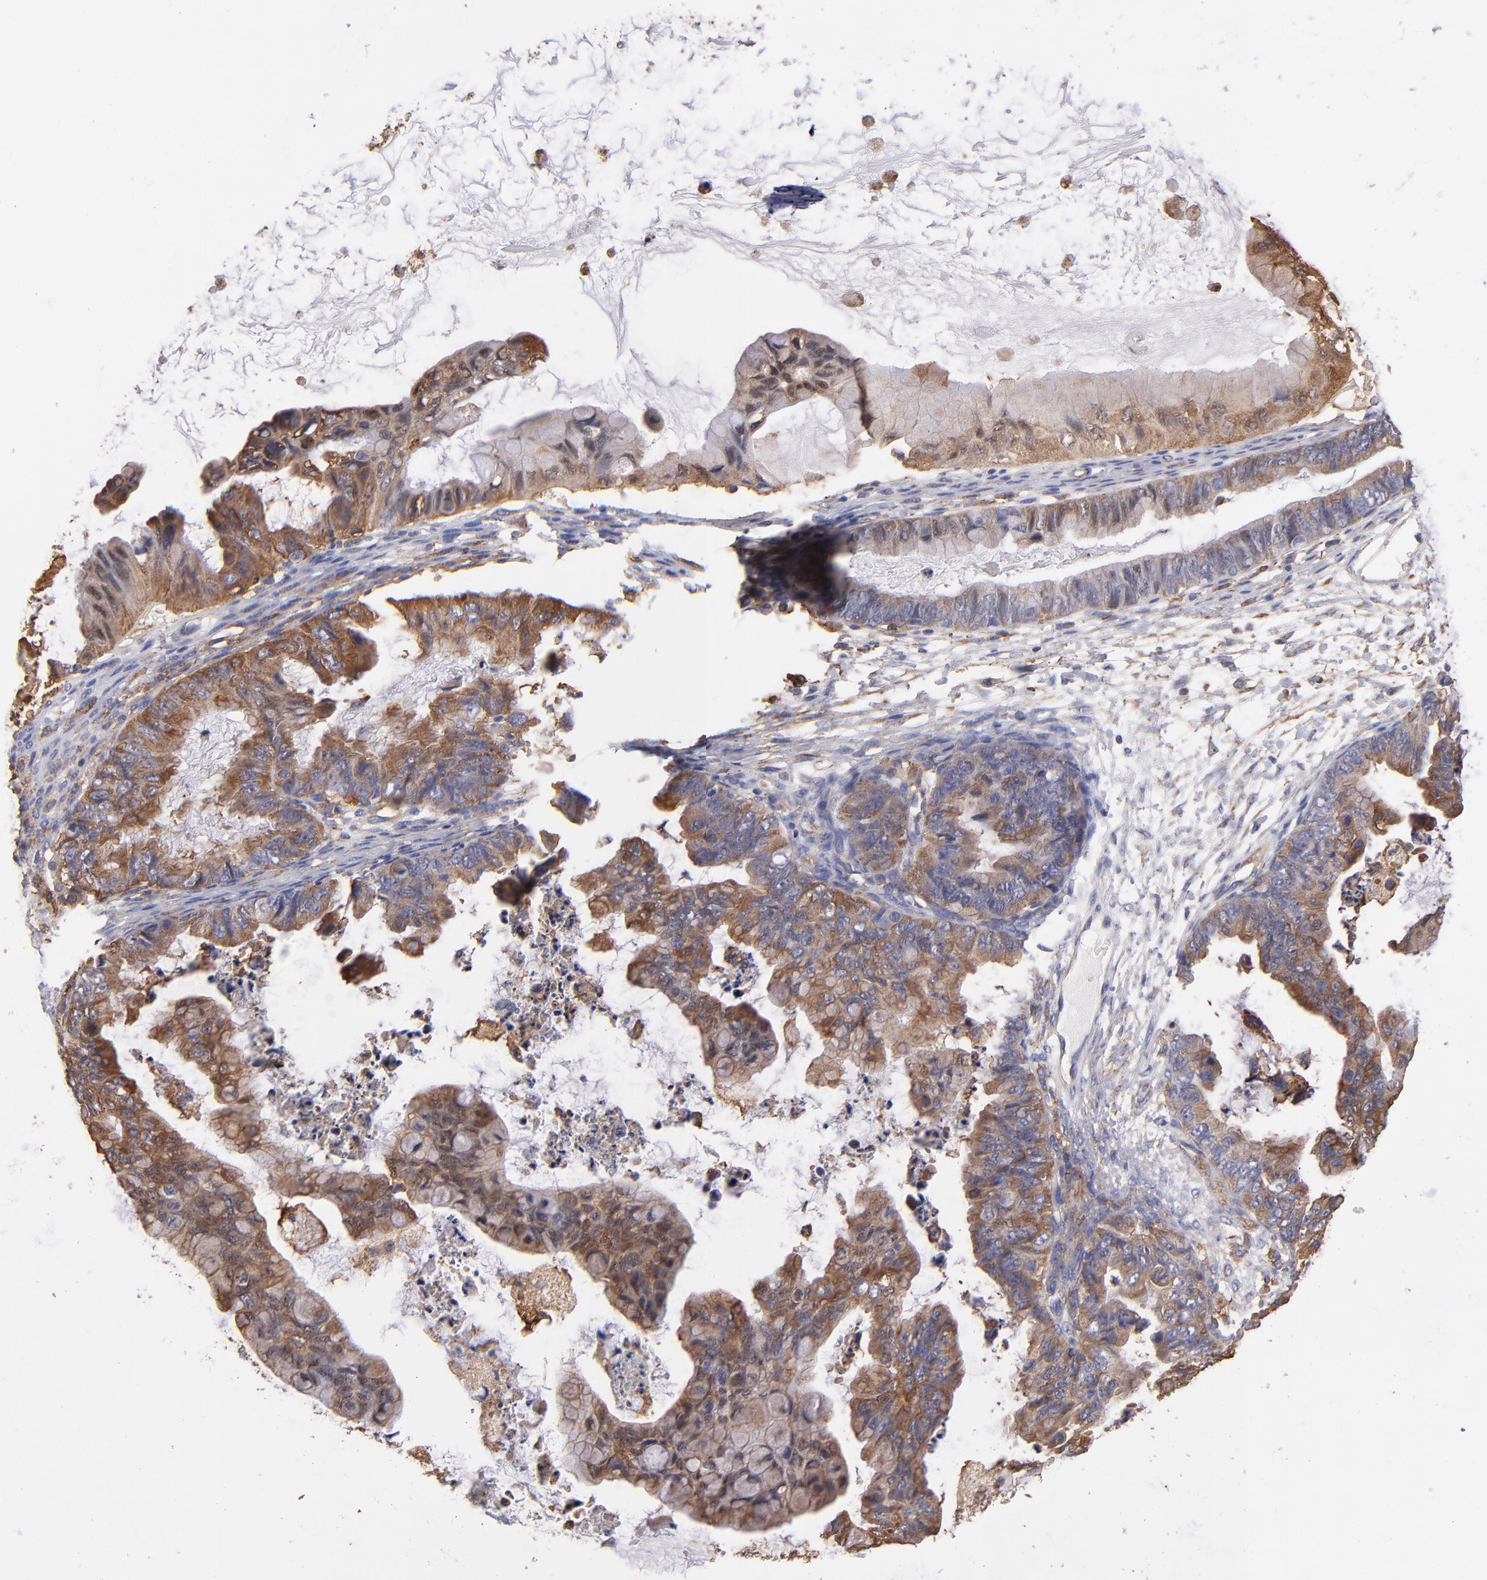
{"staining": {"intensity": "moderate", "quantity": ">75%", "location": "cytoplasmic/membranous"}, "tissue": "ovarian cancer", "cell_type": "Tumor cells", "image_type": "cancer", "snomed": [{"axis": "morphology", "description": "Cystadenocarcinoma, mucinous, NOS"}, {"axis": "topography", "description": "Ovary"}], "caption": "Brown immunohistochemical staining in human ovarian mucinous cystadenocarcinoma reveals moderate cytoplasmic/membranous positivity in about >75% of tumor cells.", "gene": "MVP", "patient": {"sex": "female", "age": 36}}